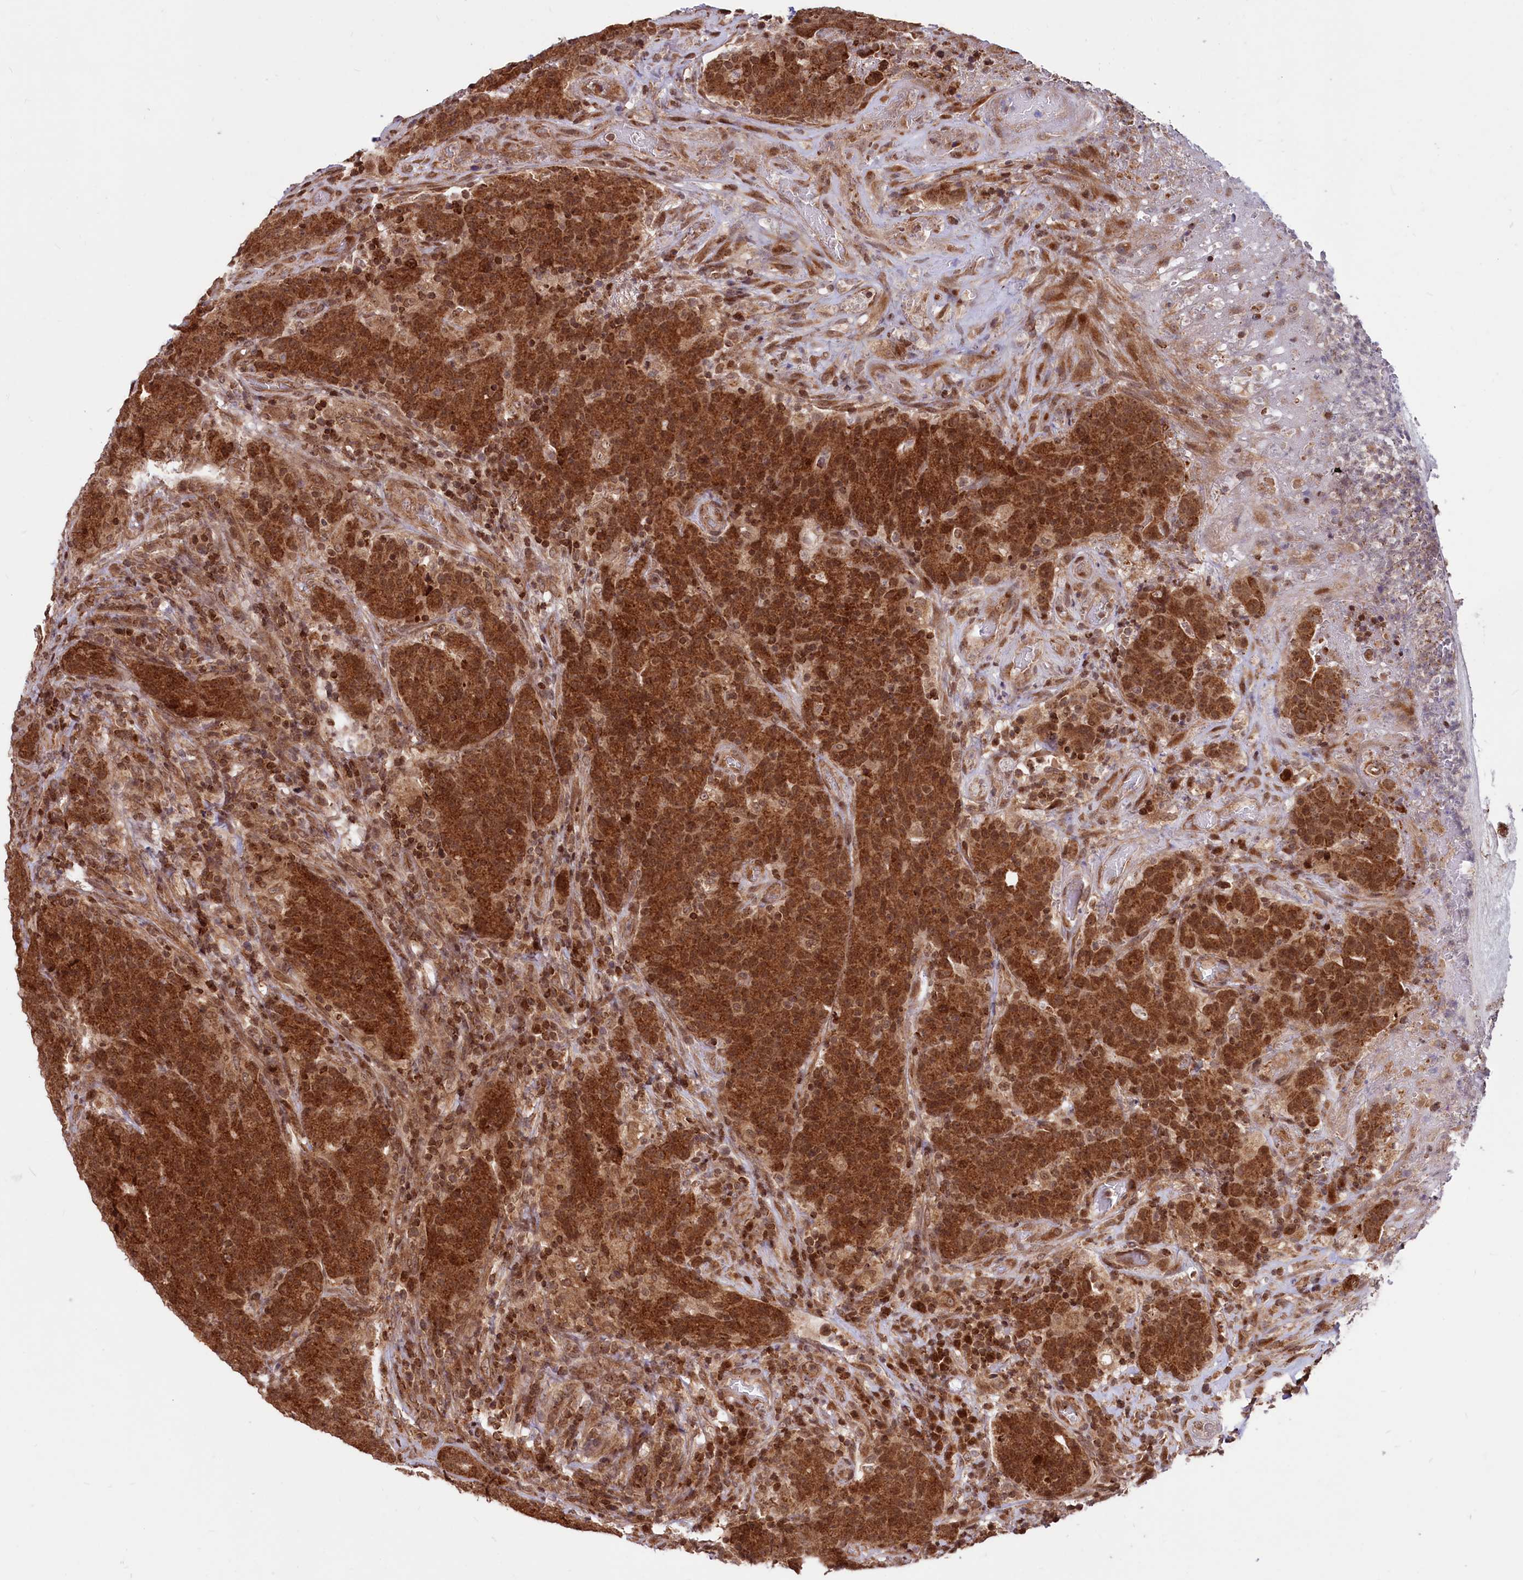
{"staining": {"intensity": "strong", "quantity": ">75%", "location": "cytoplasmic/membranous,nuclear"}, "tissue": "colorectal cancer", "cell_type": "Tumor cells", "image_type": "cancer", "snomed": [{"axis": "morphology", "description": "Adenocarcinoma, NOS"}, {"axis": "topography", "description": "Colon"}], "caption": "Protein staining by IHC displays strong cytoplasmic/membranous and nuclear positivity in approximately >75% of tumor cells in colorectal cancer.", "gene": "PHC3", "patient": {"sex": "female", "age": 75}}